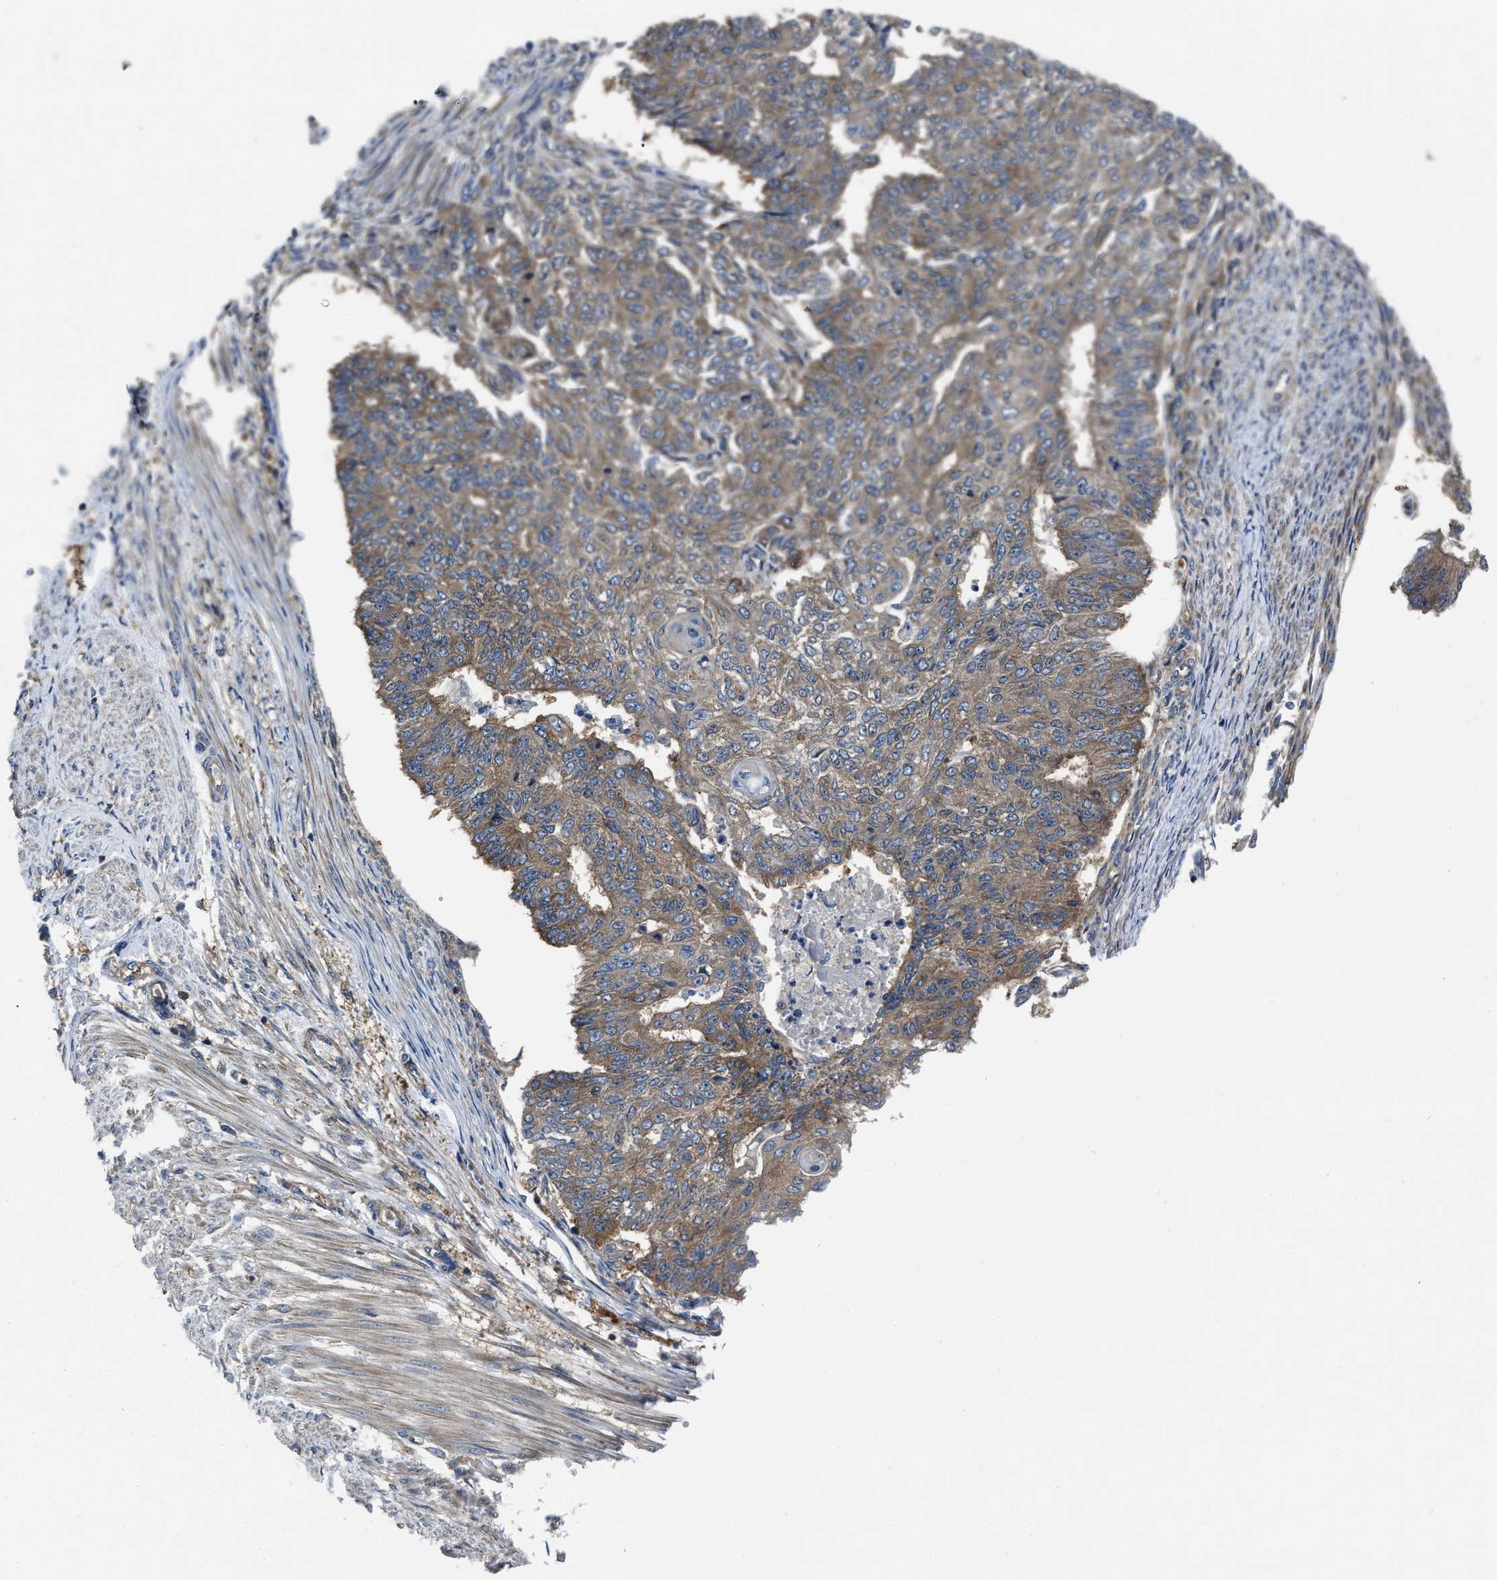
{"staining": {"intensity": "moderate", "quantity": ">75%", "location": "cytoplasmic/membranous"}, "tissue": "endometrial cancer", "cell_type": "Tumor cells", "image_type": "cancer", "snomed": [{"axis": "morphology", "description": "Adenocarcinoma, NOS"}, {"axis": "topography", "description": "Endometrium"}], "caption": "DAB (3,3'-diaminobenzidine) immunohistochemical staining of endometrial adenocarcinoma exhibits moderate cytoplasmic/membranous protein expression in approximately >75% of tumor cells. Using DAB (3,3'-diaminobenzidine) (brown) and hematoxylin (blue) stains, captured at high magnification using brightfield microscopy.", "gene": "YARS1", "patient": {"sex": "female", "age": 32}}